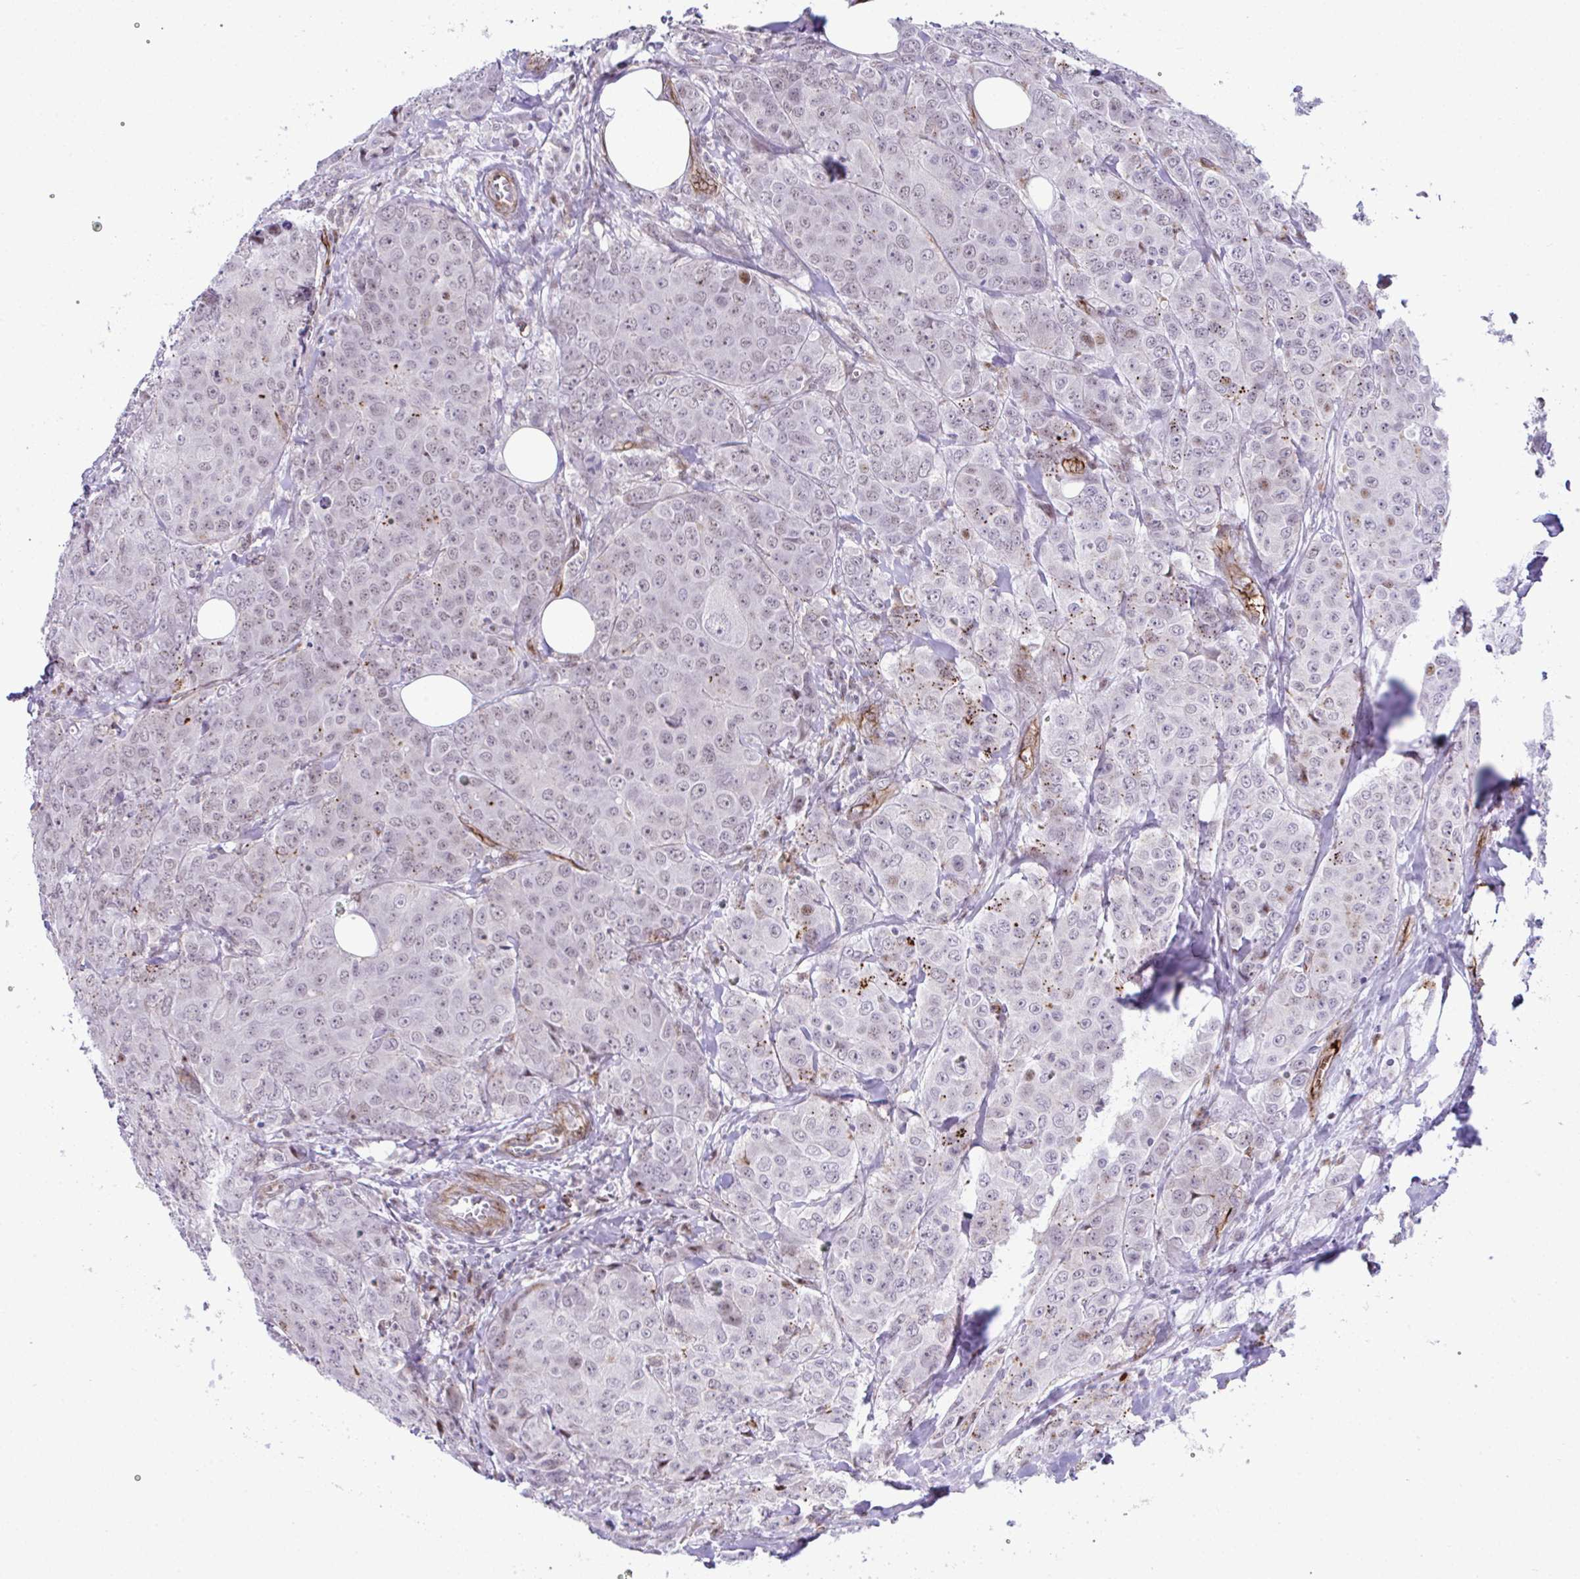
{"staining": {"intensity": "moderate", "quantity": "25%-75%", "location": "cytoplasmic/membranous,nuclear"}, "tissue": "breast cancer", "cell_type": "Tumor cells", "image_type": "cancer", "snomed": [{"axis": "morphology", "description": "Duct carcinoma"}, {"axis": "topography", "description": "Breast"}], "caption": "This photomicrograph displays breast cancer stained with IHC to label a protein in brown. The cytoplasmic/membranous and nuclear of tumor cells show moderate positivity for the protein. Nuclei are counter-stained blue.", "gene": "FBXO34", "patient": {"sex": "female", "age": 43}}